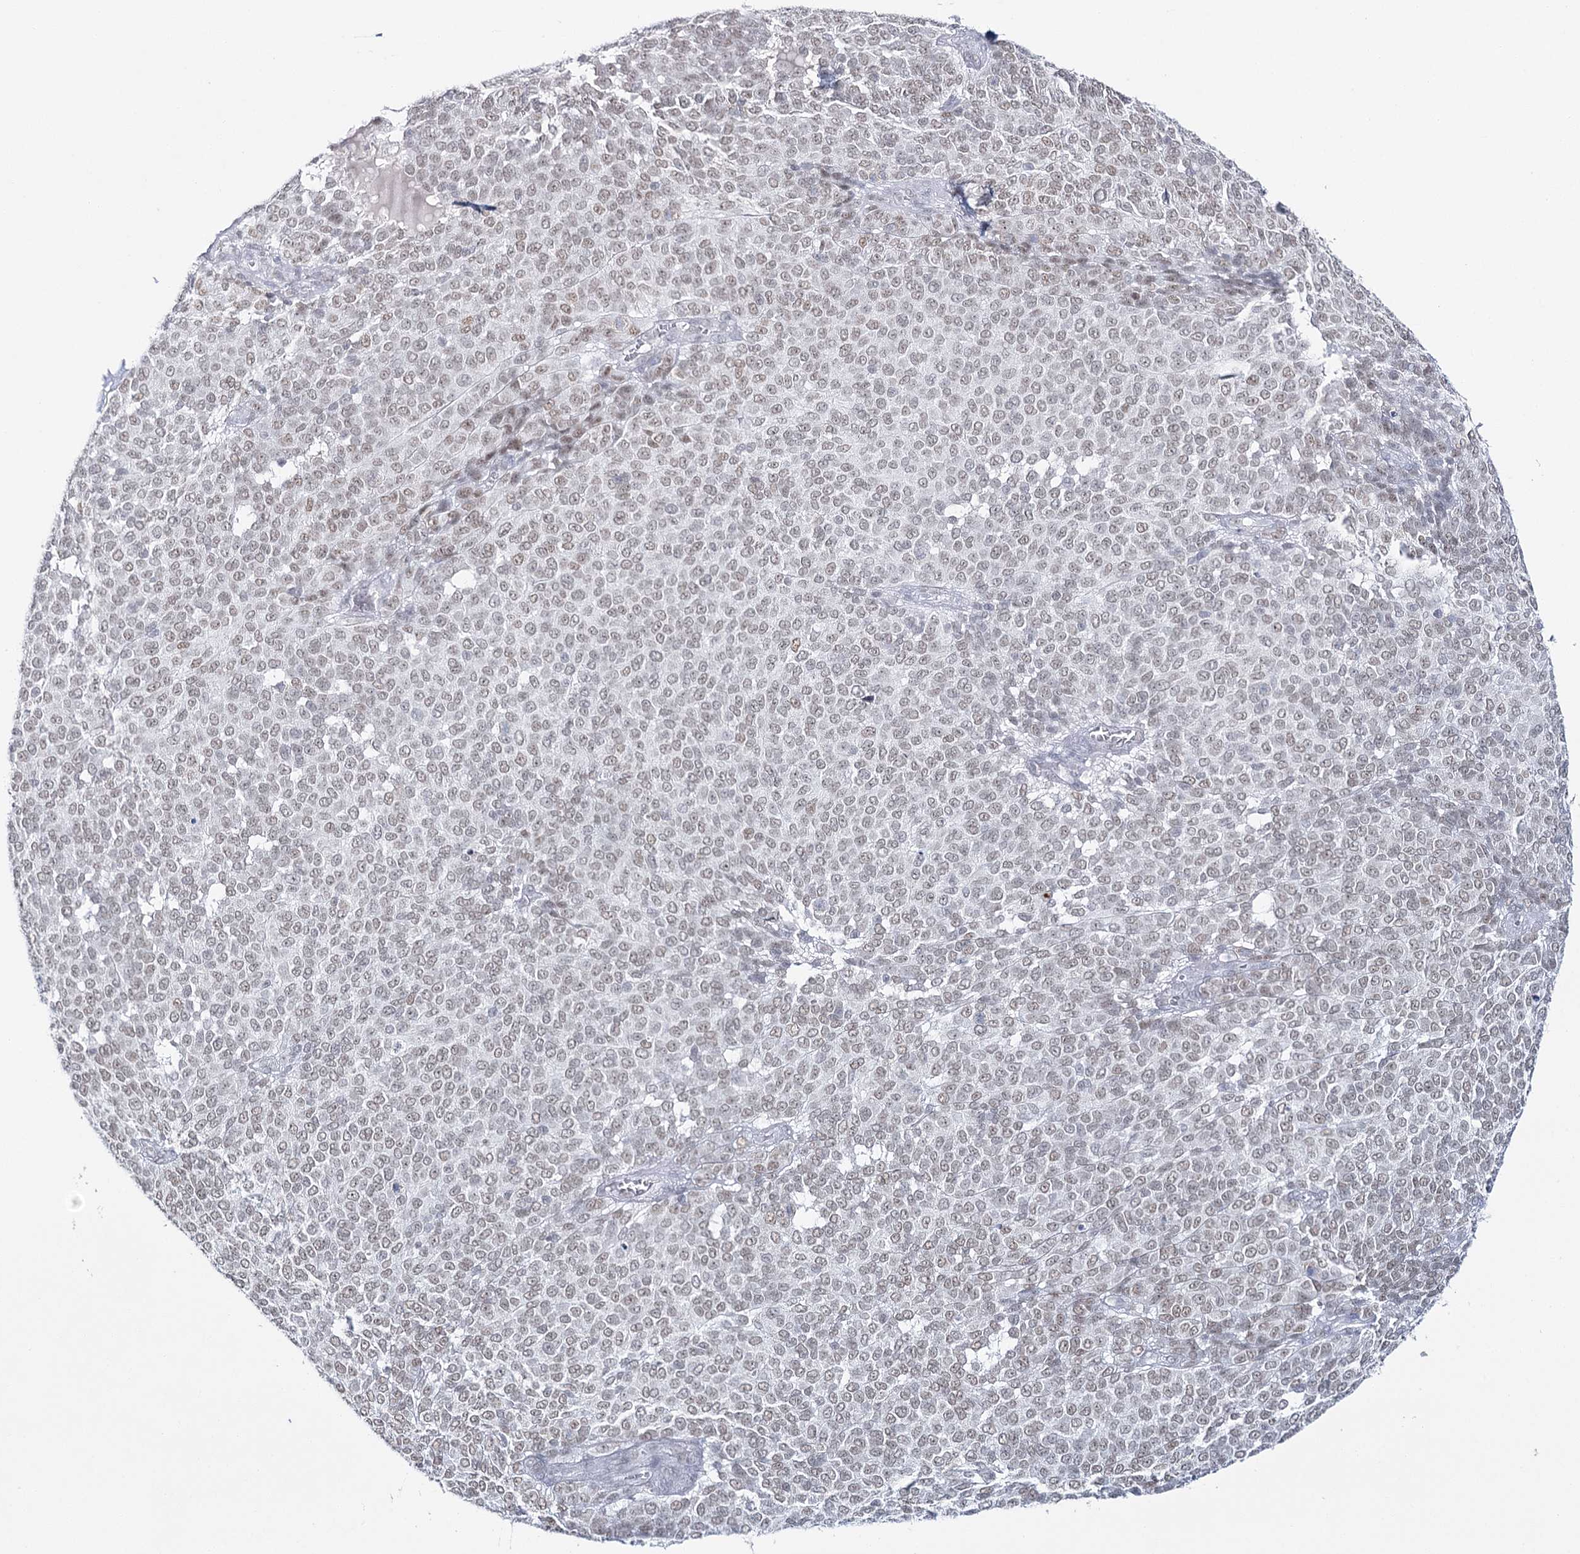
{"staining": {"intensity": "weak", "quantity": ">75%", "location": "nuclear"}, "tissue": "melanoma", "cell_type": "Tumor cells", "image_type": "cancer", "snomed": [{"axis": "morphology", "description": "Malignant melanoma, NOS"}, {"axis": "topography", "description": "Skin"}], "caption": "Protein analysis of melanoma tissue reveals weak nuclear expression in approximately >75% of tumor cells.", "gene": "ZC3H8", "patient": {"sex": "male", "age": 49}}